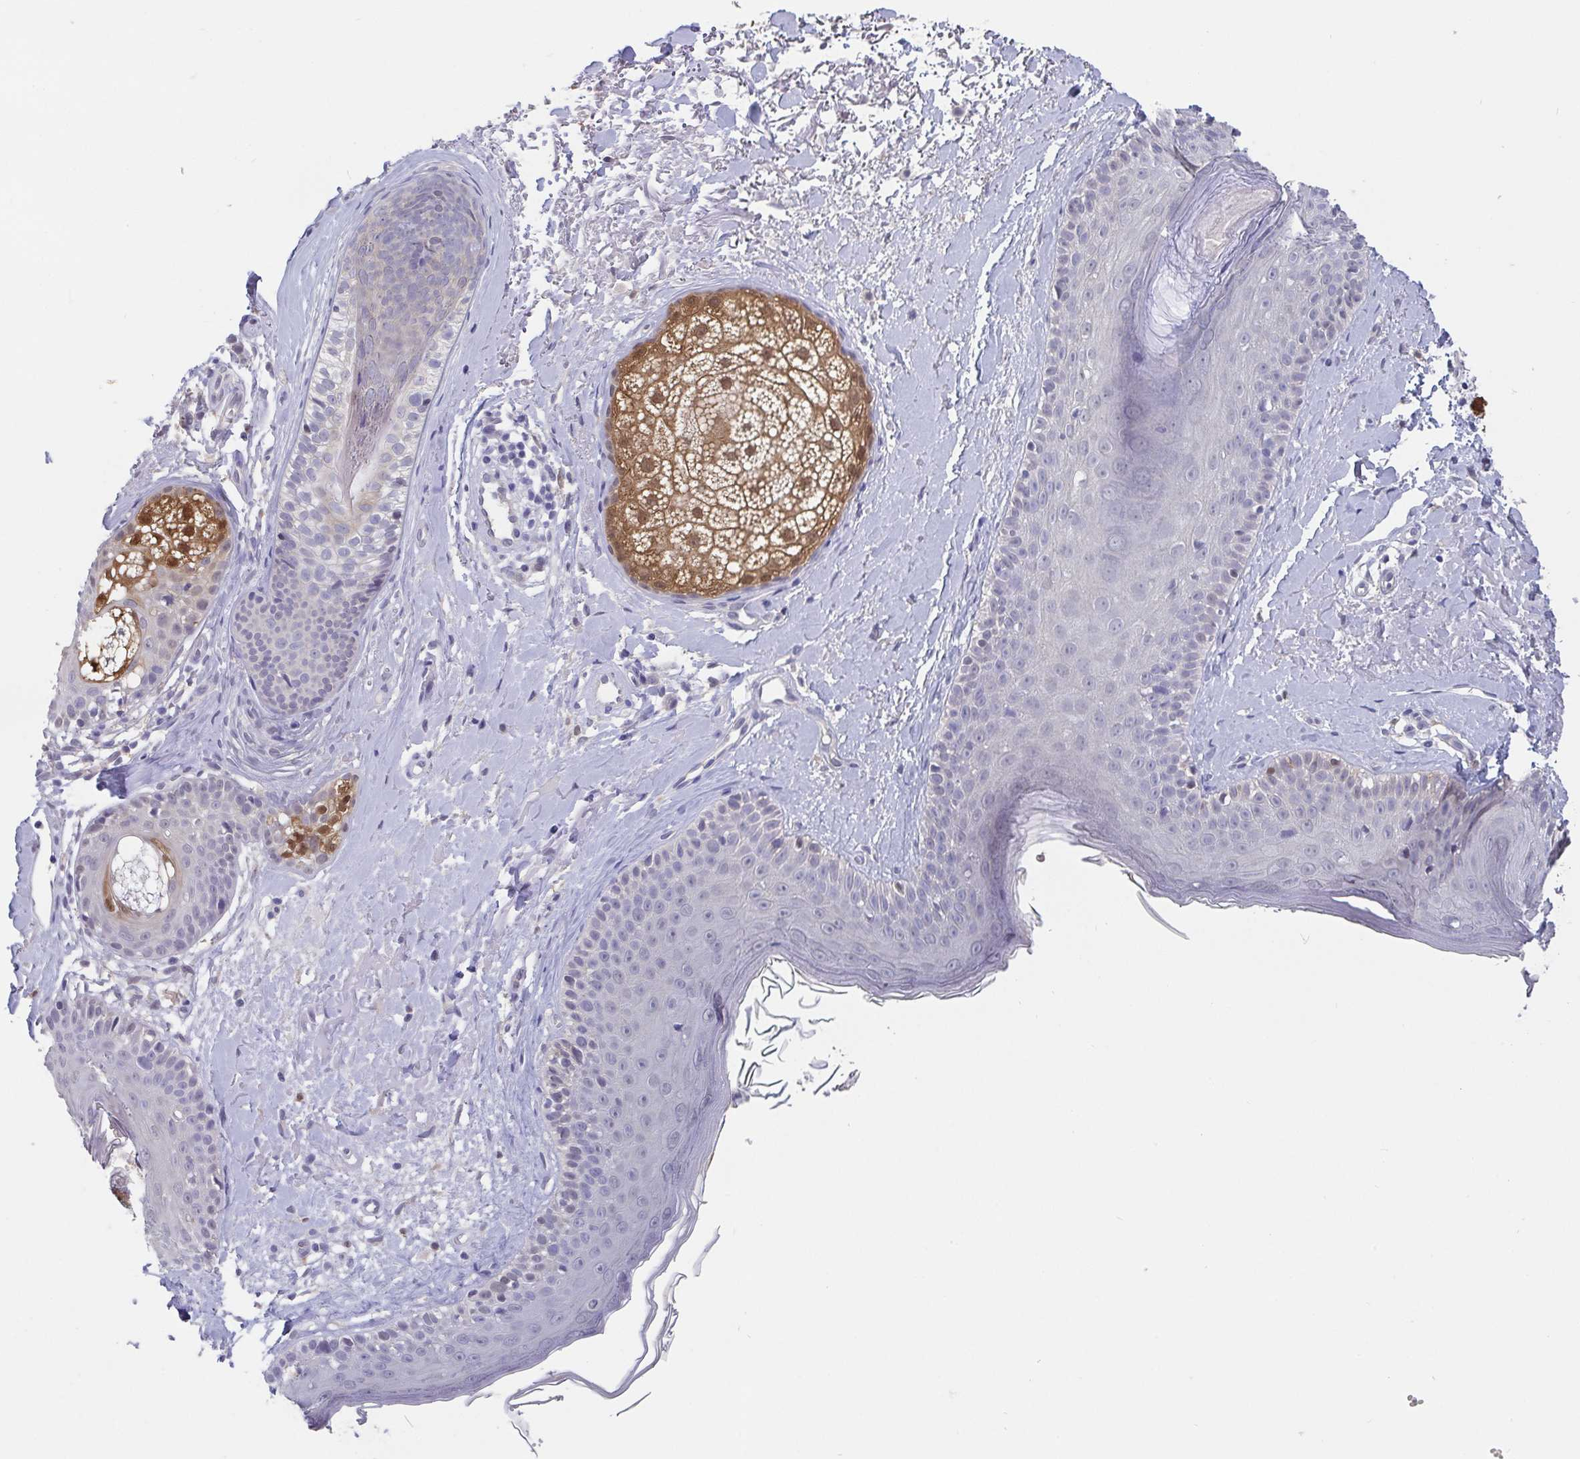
{"staining": {"intensity": "negative", "quantity": "none", "location": "none"}, "tissue": "skin", "cell_type": "Fibroblasts", "image_type": "normal", "snomed": [{"axis": "morphology", "description": "Normal tissue, NOS"}, {"axis": "topography", "description": "Skin"}], "caption": "High power microscopy micrograph of an IHC image of normal skin, revealing no significant expression in fibroblasts. (IHC, brightfield microscopy, high magnification).", "gene": "IDH1", "patient": {"sex": "male", "age": 73}}